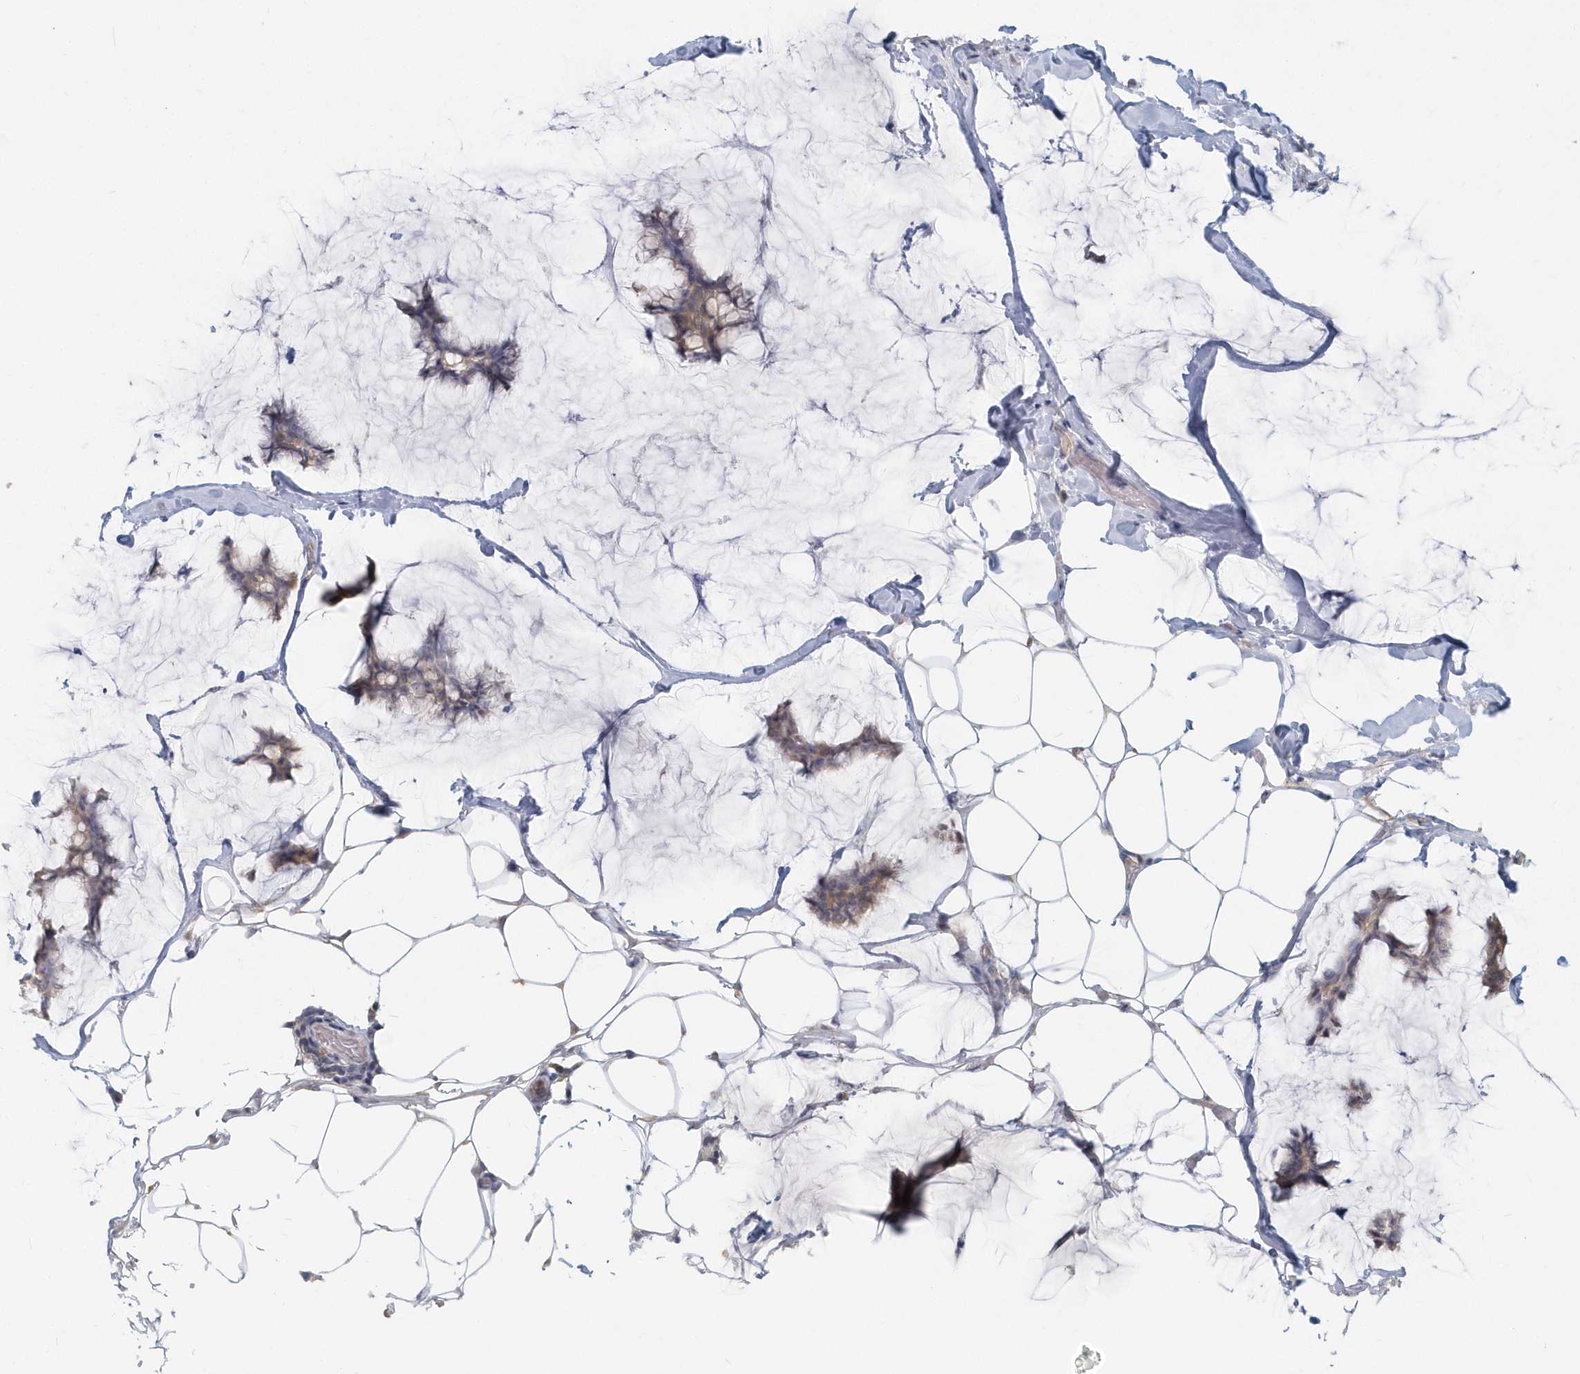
{"staining": {"intensity": "weak", "quantity": ">75%", "location": "cytoplasmic/membranous"}, "tissue": "breast cancer", "cell_type": "Tumor cells", "image_type": "cancer", "snomed": [{"axis": "morphology", "description": "Duct carcinoma"}, {"axis": "topography", "description": "Breast"}], "caption": "Tumor cells show low levels of weak cytoplasmic/membranous positivity in approximately >75% of cells in intraductal carcinoma (breast).", "gene": "NAPB", "patient": {"sex": "female", "age": 93}}